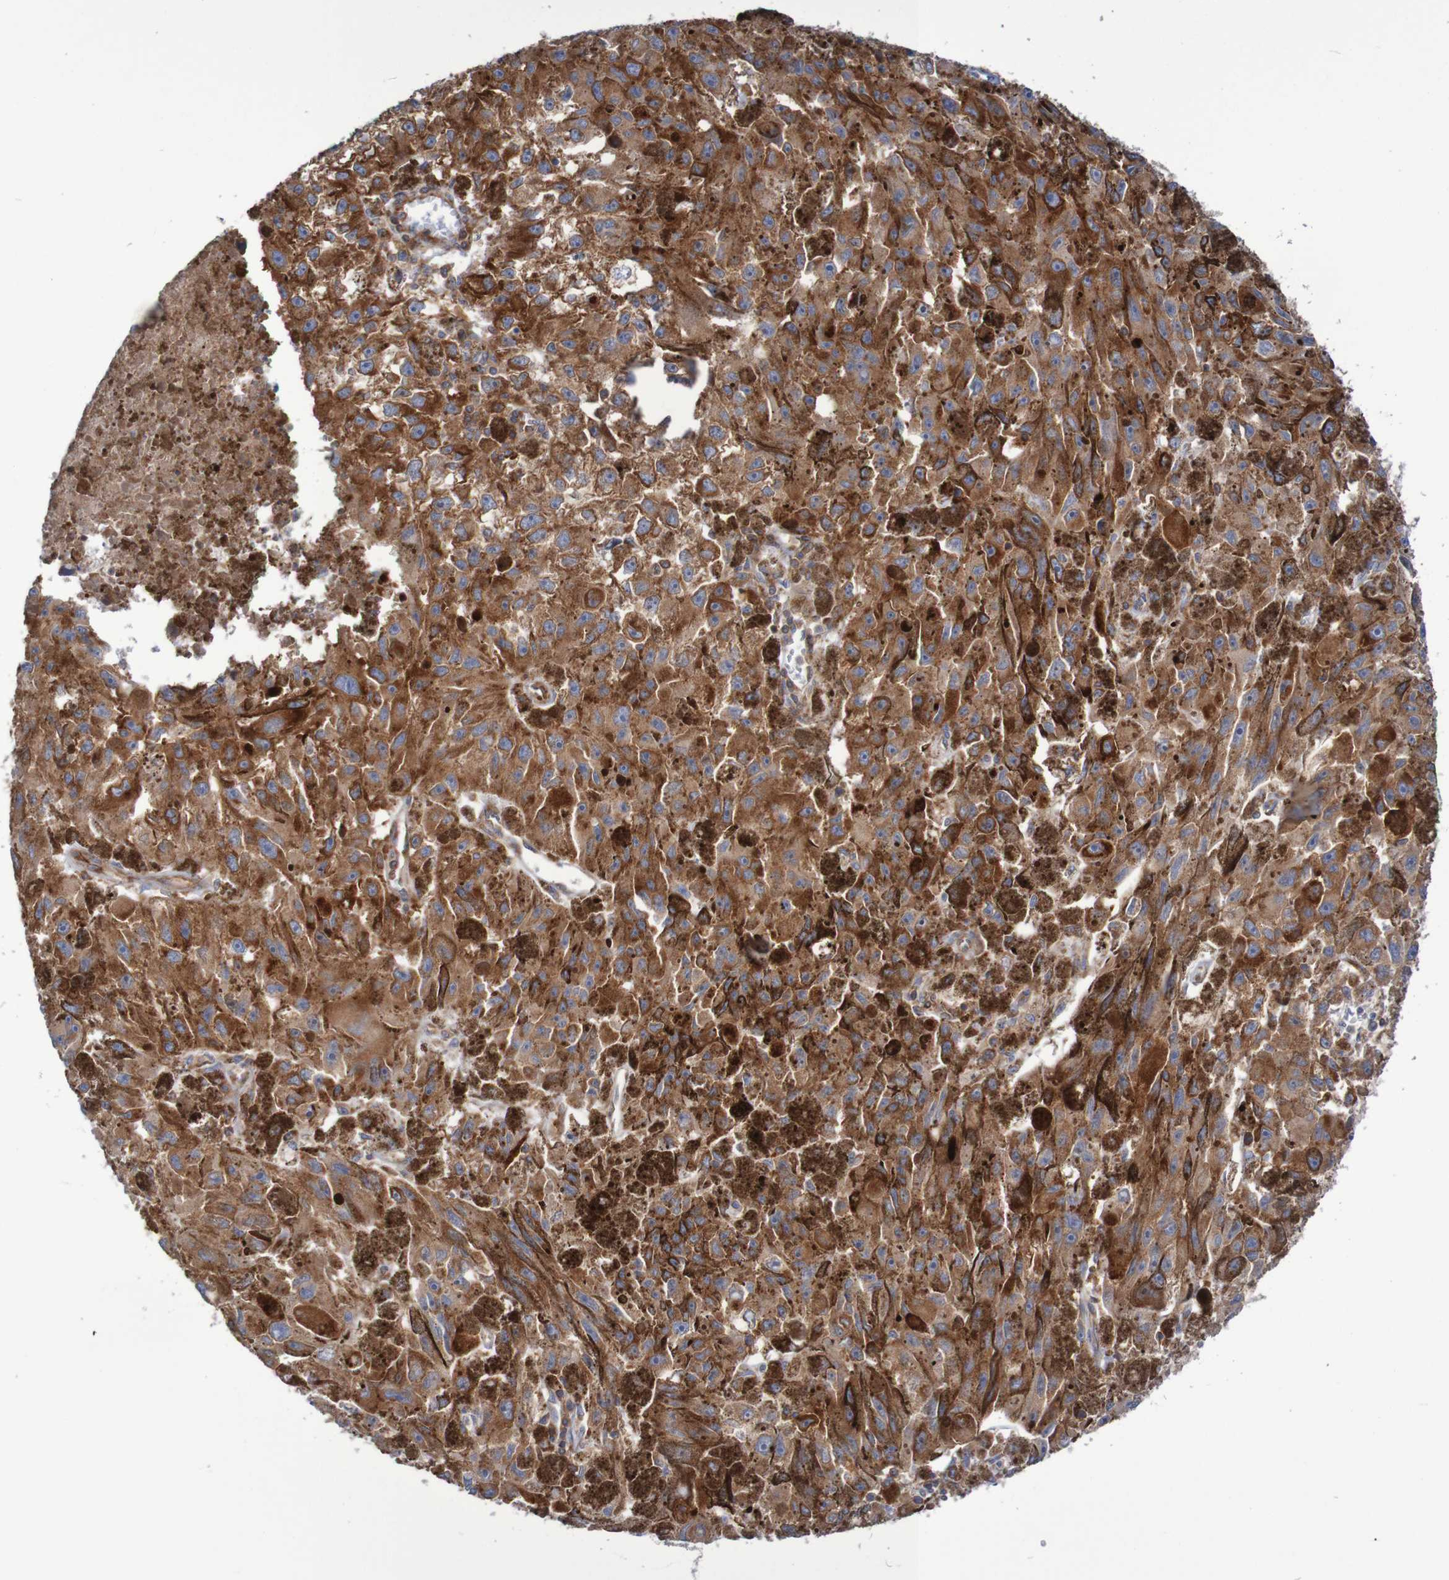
{"staining": {"intensity": "strong", "quantity": ">75%", "location": "cytoplasmic/membranous"}, "tissue": "melanoma", "cell_type": "Tumor cells", "image_type": "cancer", "snomed": [{"axis": "morphology", "description": "Malignant melanoma, NOS"}, {"axis": "topography", "description": "Skin"}], "caption": "Human malignant melanoma stained with a protein marker exhibits strong staining in tumor cells.", "gene": "FXR2", "patient": {"sex": "female", "age": 104}}